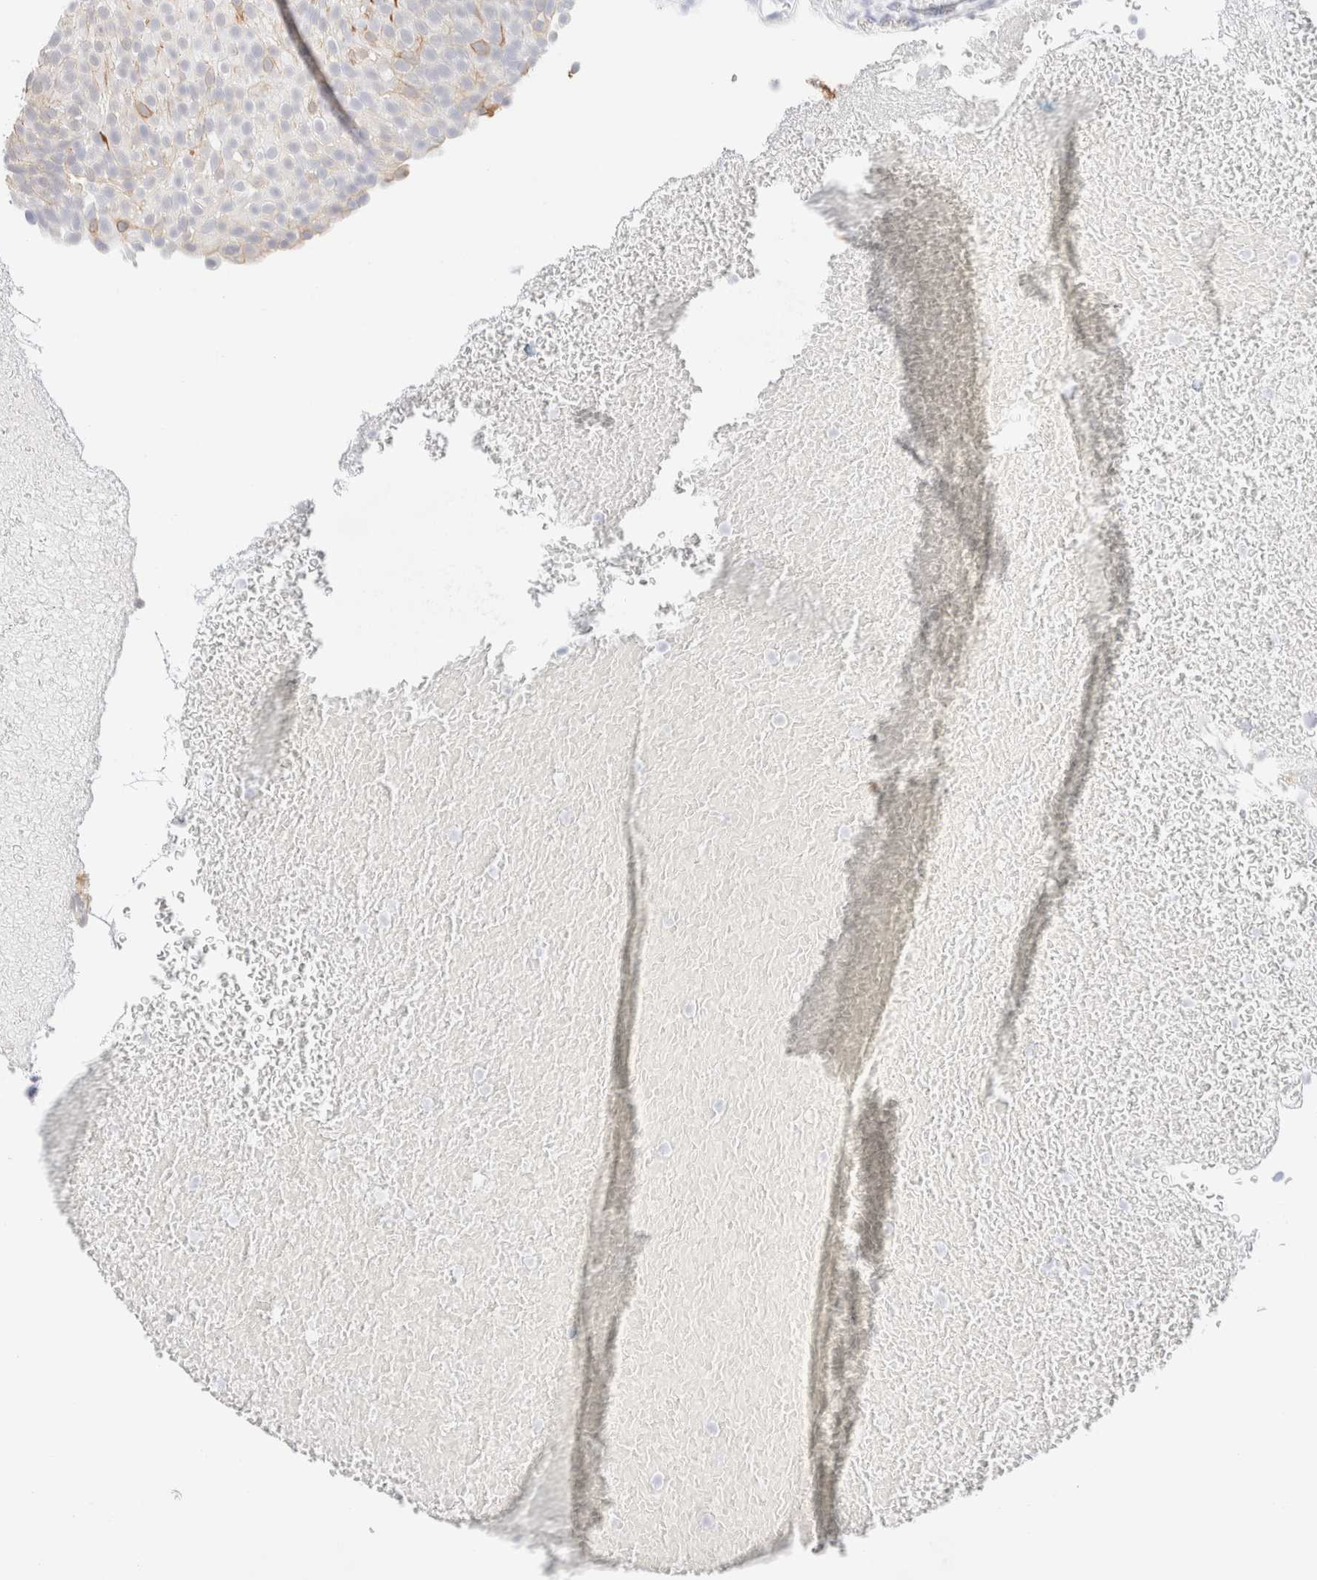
{"staining": {"intensity": "strong", "quantity": "<25%", "location": "cytoplasmic/membranous"}, "tissue": "urothelial cancer", "cell_type": "Tumor cells", "image_type": "cancer", "snomed": [{"axis": "morphology", "description": "Urothelial carcinoma, Low grade"}, {"axis": "topography", "description": "Urinary bladder"}], "caption": "This histopathology image demonstrates immunohistochemistry (IHC) staining of urothelial cancer, with medium strong cytoplasmic/membranous expression in approximately <25% of tumor cells.", "gene": "KRT15", "patient": {"sex": "male", "age": 78}}